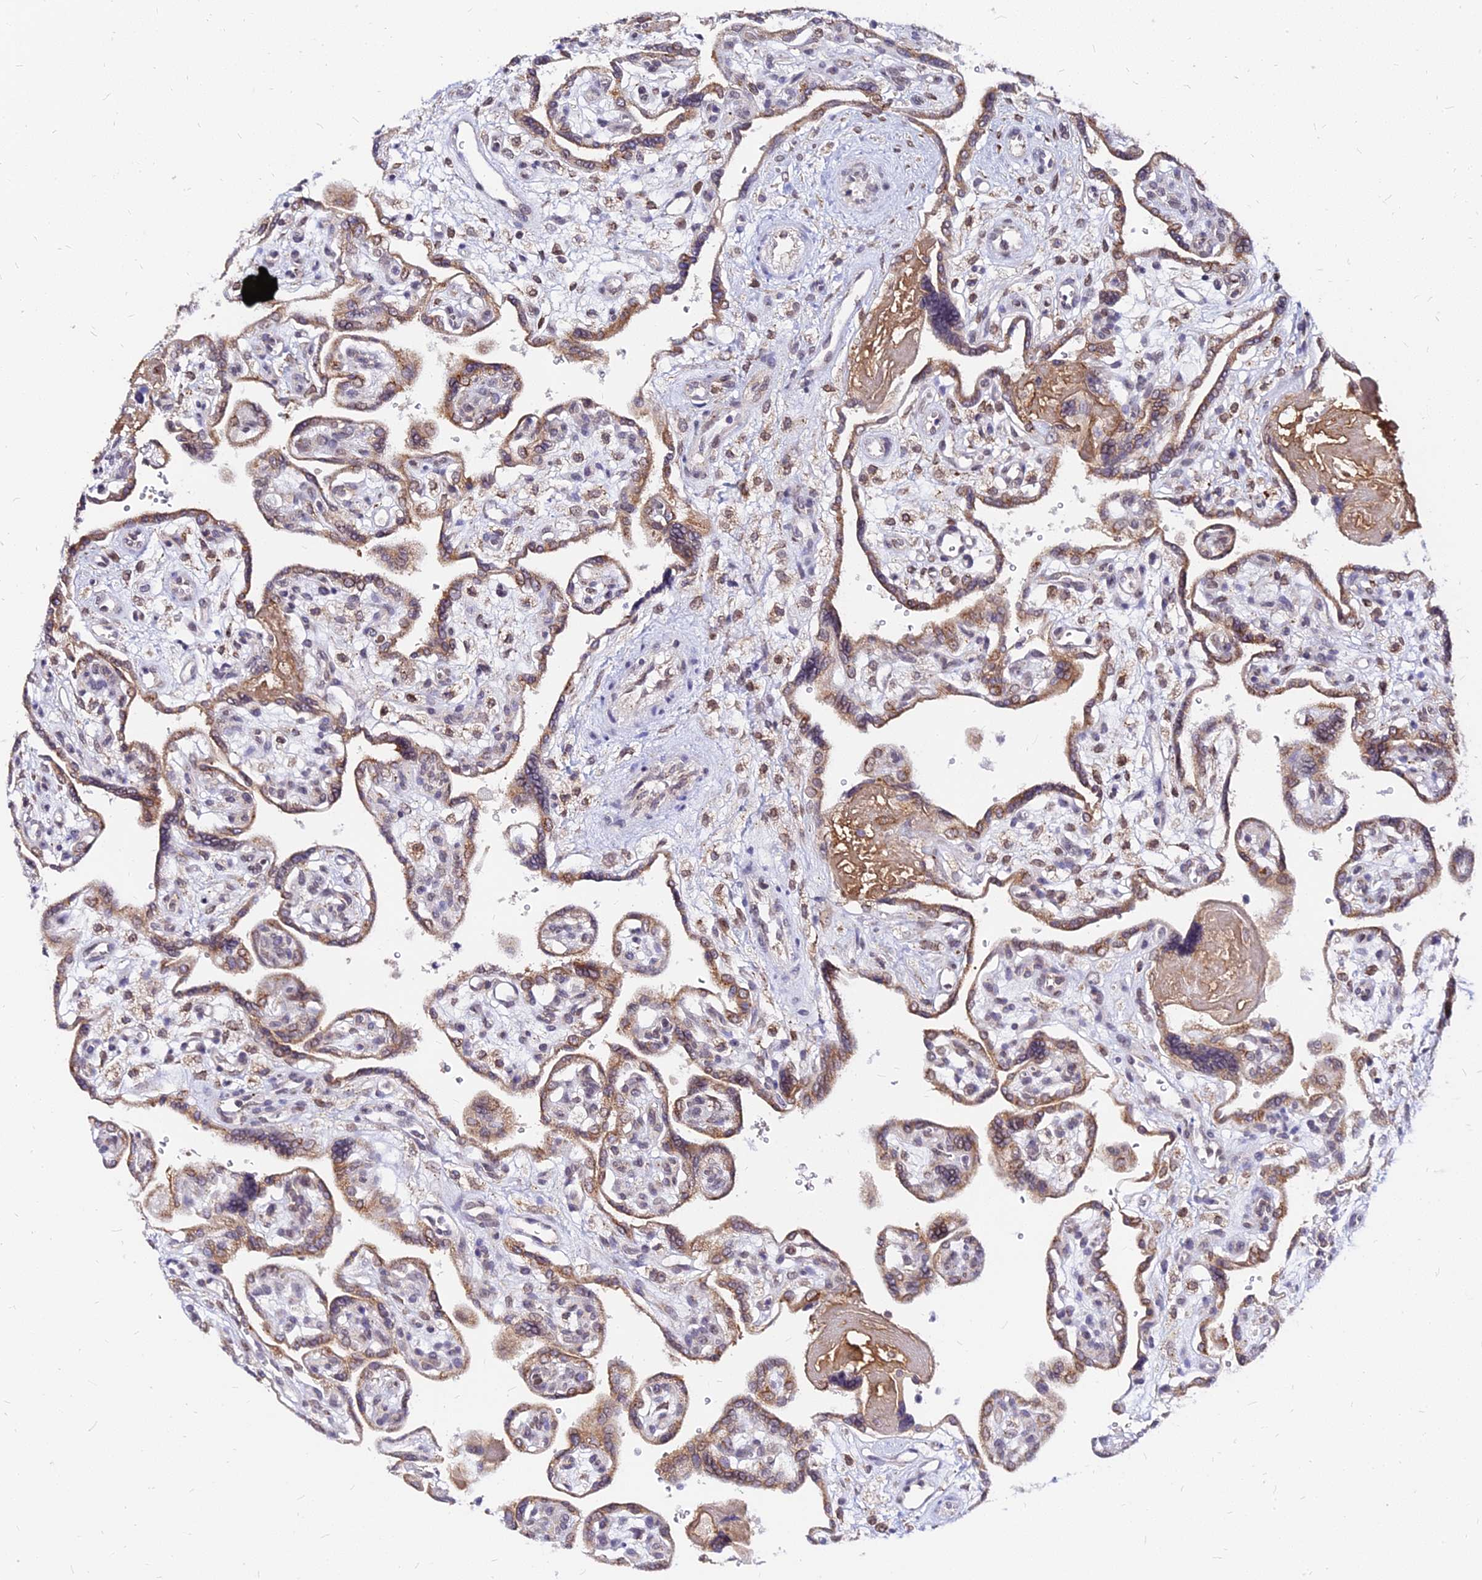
{"staining": {"intensity": "moderate", "quantity": ">75%", "location": "cytoplasmic/membranous"}, "tissue": "placenta", "cell_type": "Trophoblastic cells", "image_type": "normal", "snomed": [{"axis": "morphology", "description": "Normal tissue, NOS"}, {"axis": "topography", "description": "Placenta"}], "caption": "Placenta stained with immunohistochemistry (IHC) shows moderate cytoplasmic/membranous expression in approximately >75% of trophoblastic cells.", "gene": "RNF121", "patient": {"sex": "female", "age": 39}}